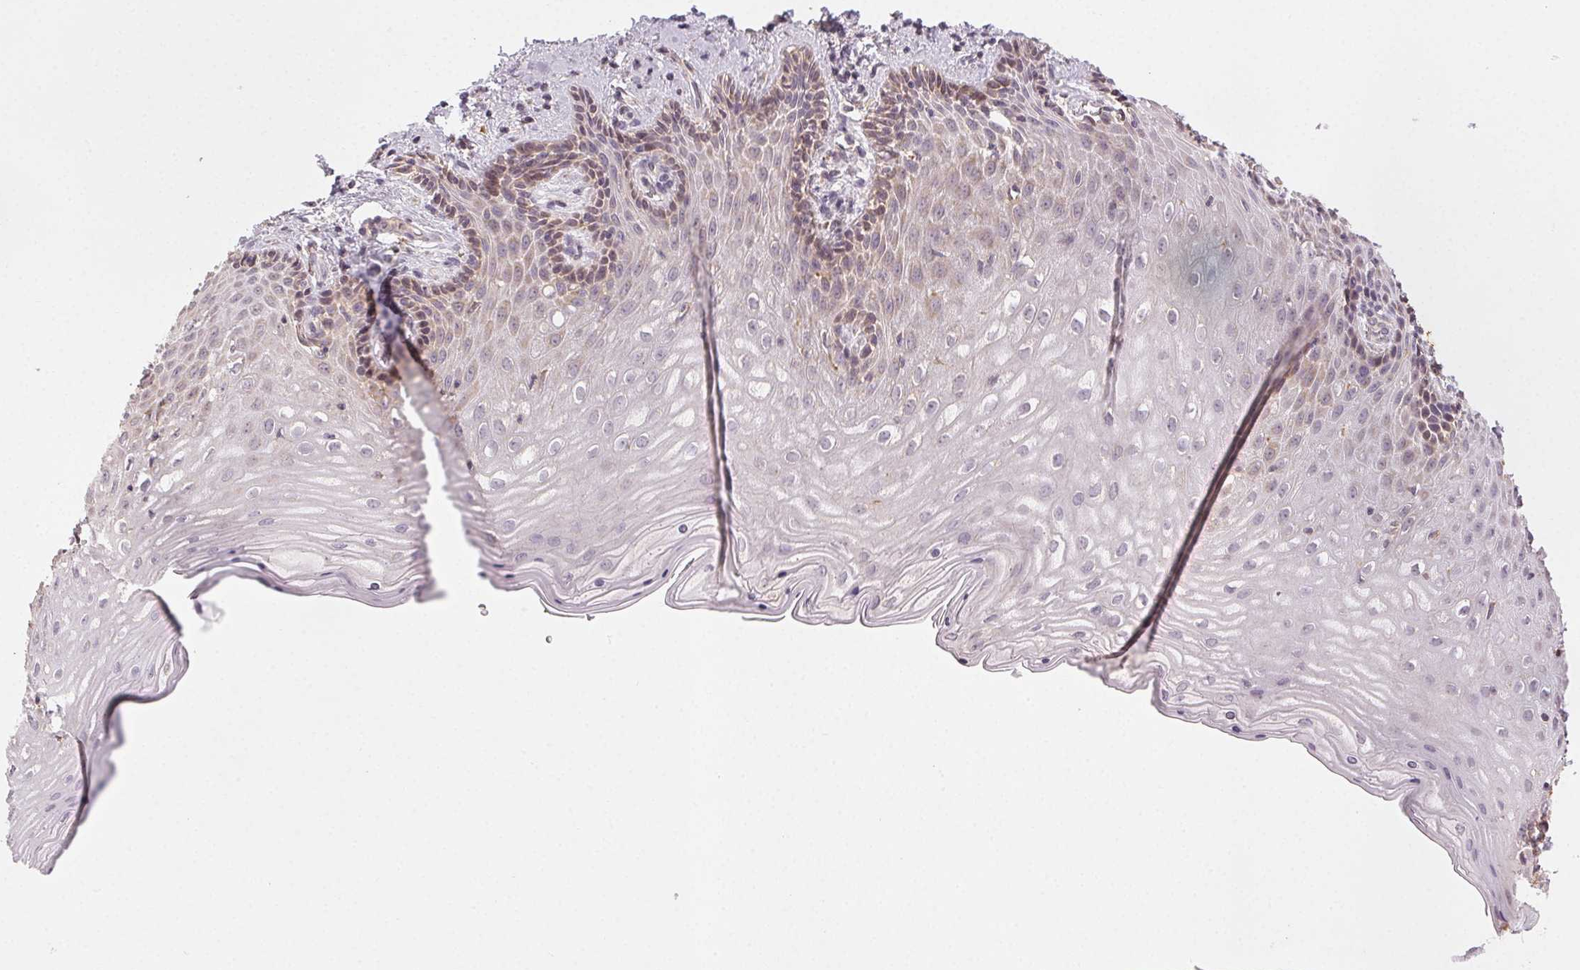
{"staining": {"intensity": "weak", "quantity": "<25%", "location": "cytoplasmic/membranous"}, "tissue": "vagina", "cell_type": "Squamous epithelial cells", "image_type": "normal", "snomed": [{"axis": "morphology", "description": "Normal tissue, NOS"}, {"axis": "topography", "description": "Vagina"}], "caption": "Immunohistochemistry (IHC) of normal vagina displays no staining in squamous epithelial cells. (DAB (3,3'-diaminobenzidine) IHC with hematoxylin counter stain).", "gene": "NCOA4", "patient": {"sex": "female", "age": 45}}